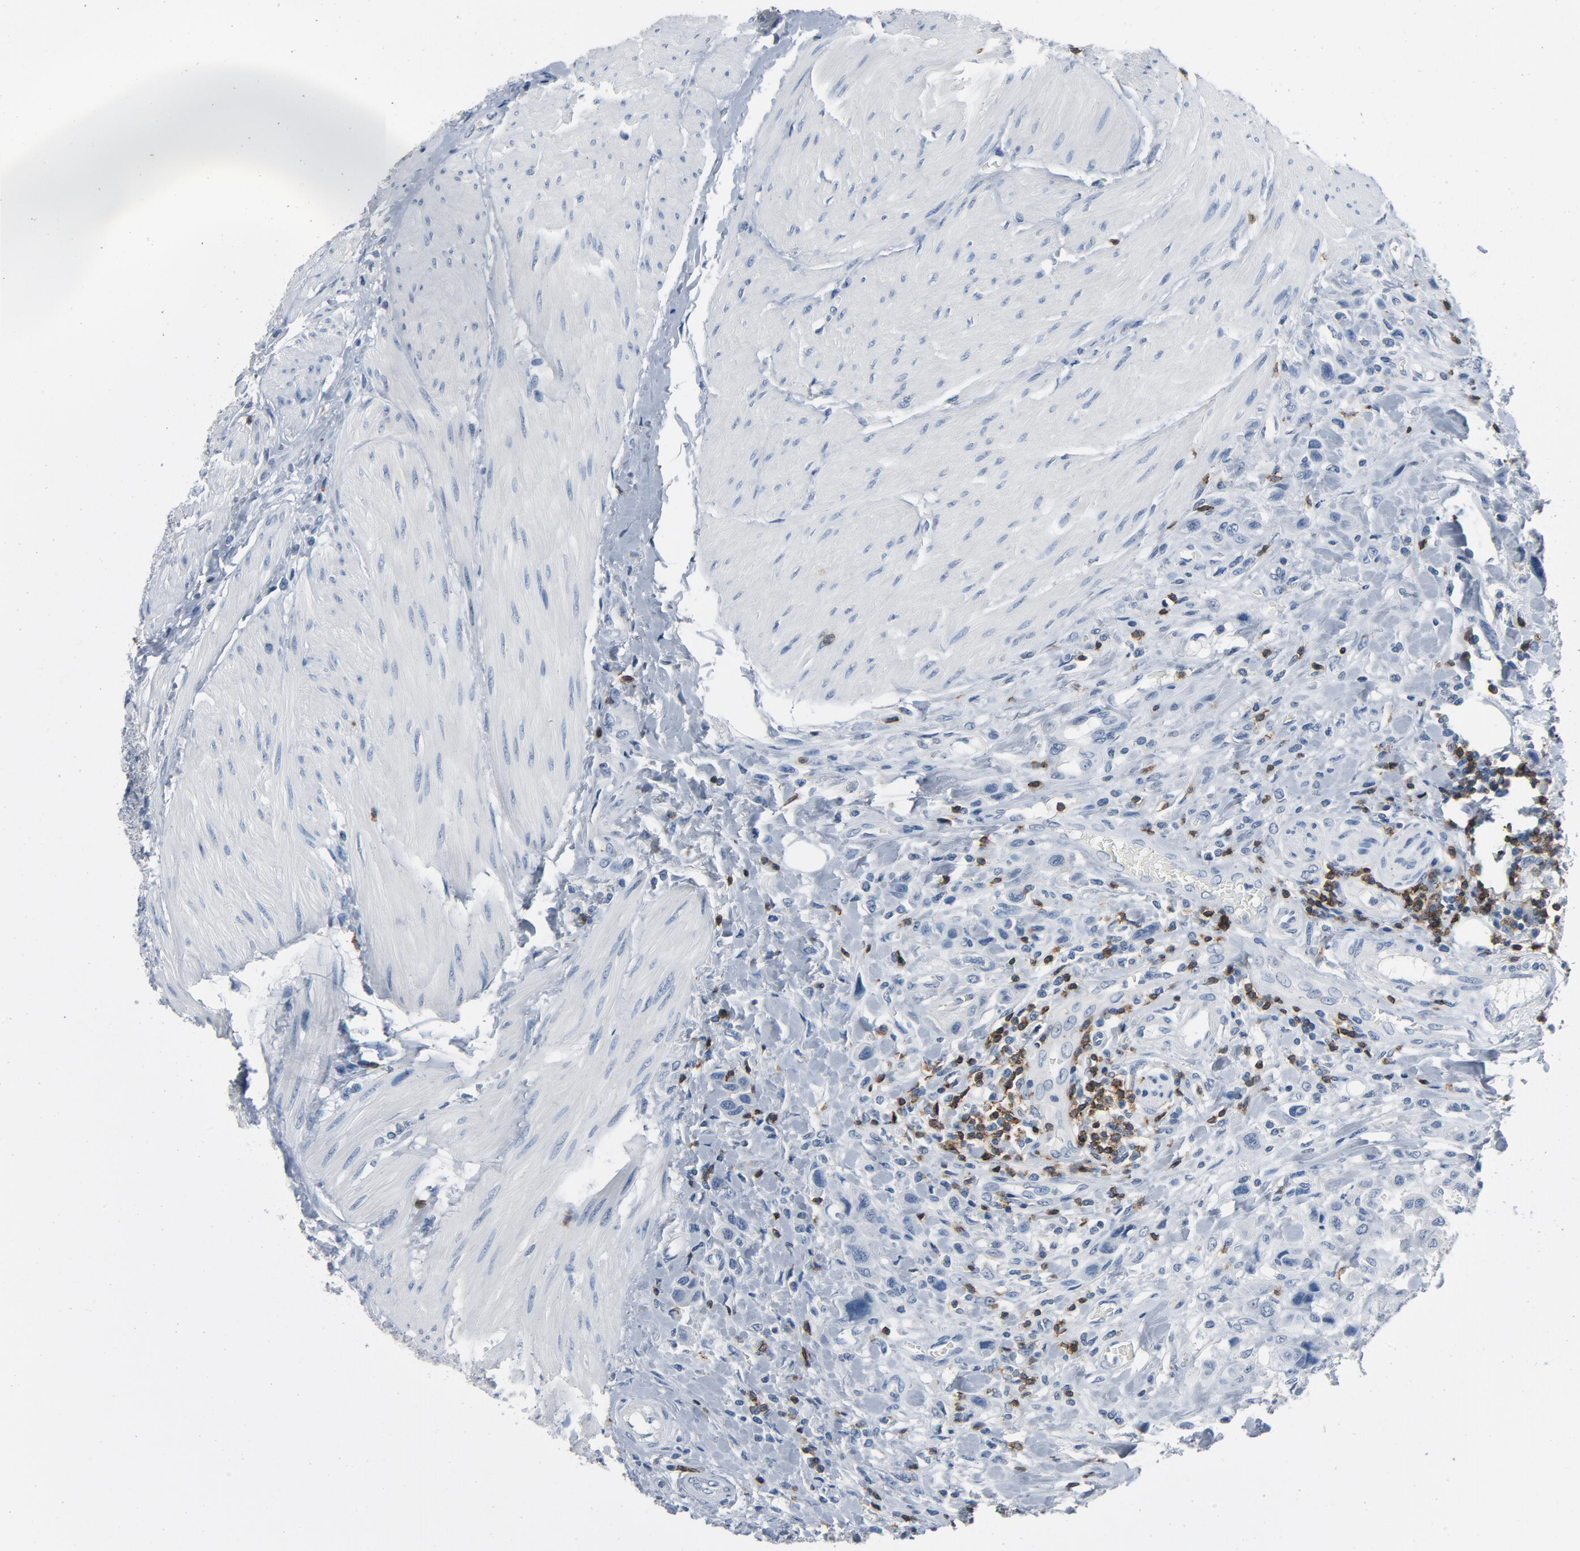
{"staining": {"intensity": "negative", "quantity": "none", "location": "none"}, "tissue": "urothelial cancer", "cell_type": "Tumor cells", "image_type": "cancer", "snomed": [{"axis": "morphology", "description": "Urothelial carcinoma, High grade"}, {"axis": "topography", "description": "Urinary bladder"}], "caption": "Human urothelial cancer stained for a protein using immunohistochemistry (IHC) demonstrates no positivity in tumor cells.", "gene": "LCK", "patient": {"sex": "male", "age": 50}}